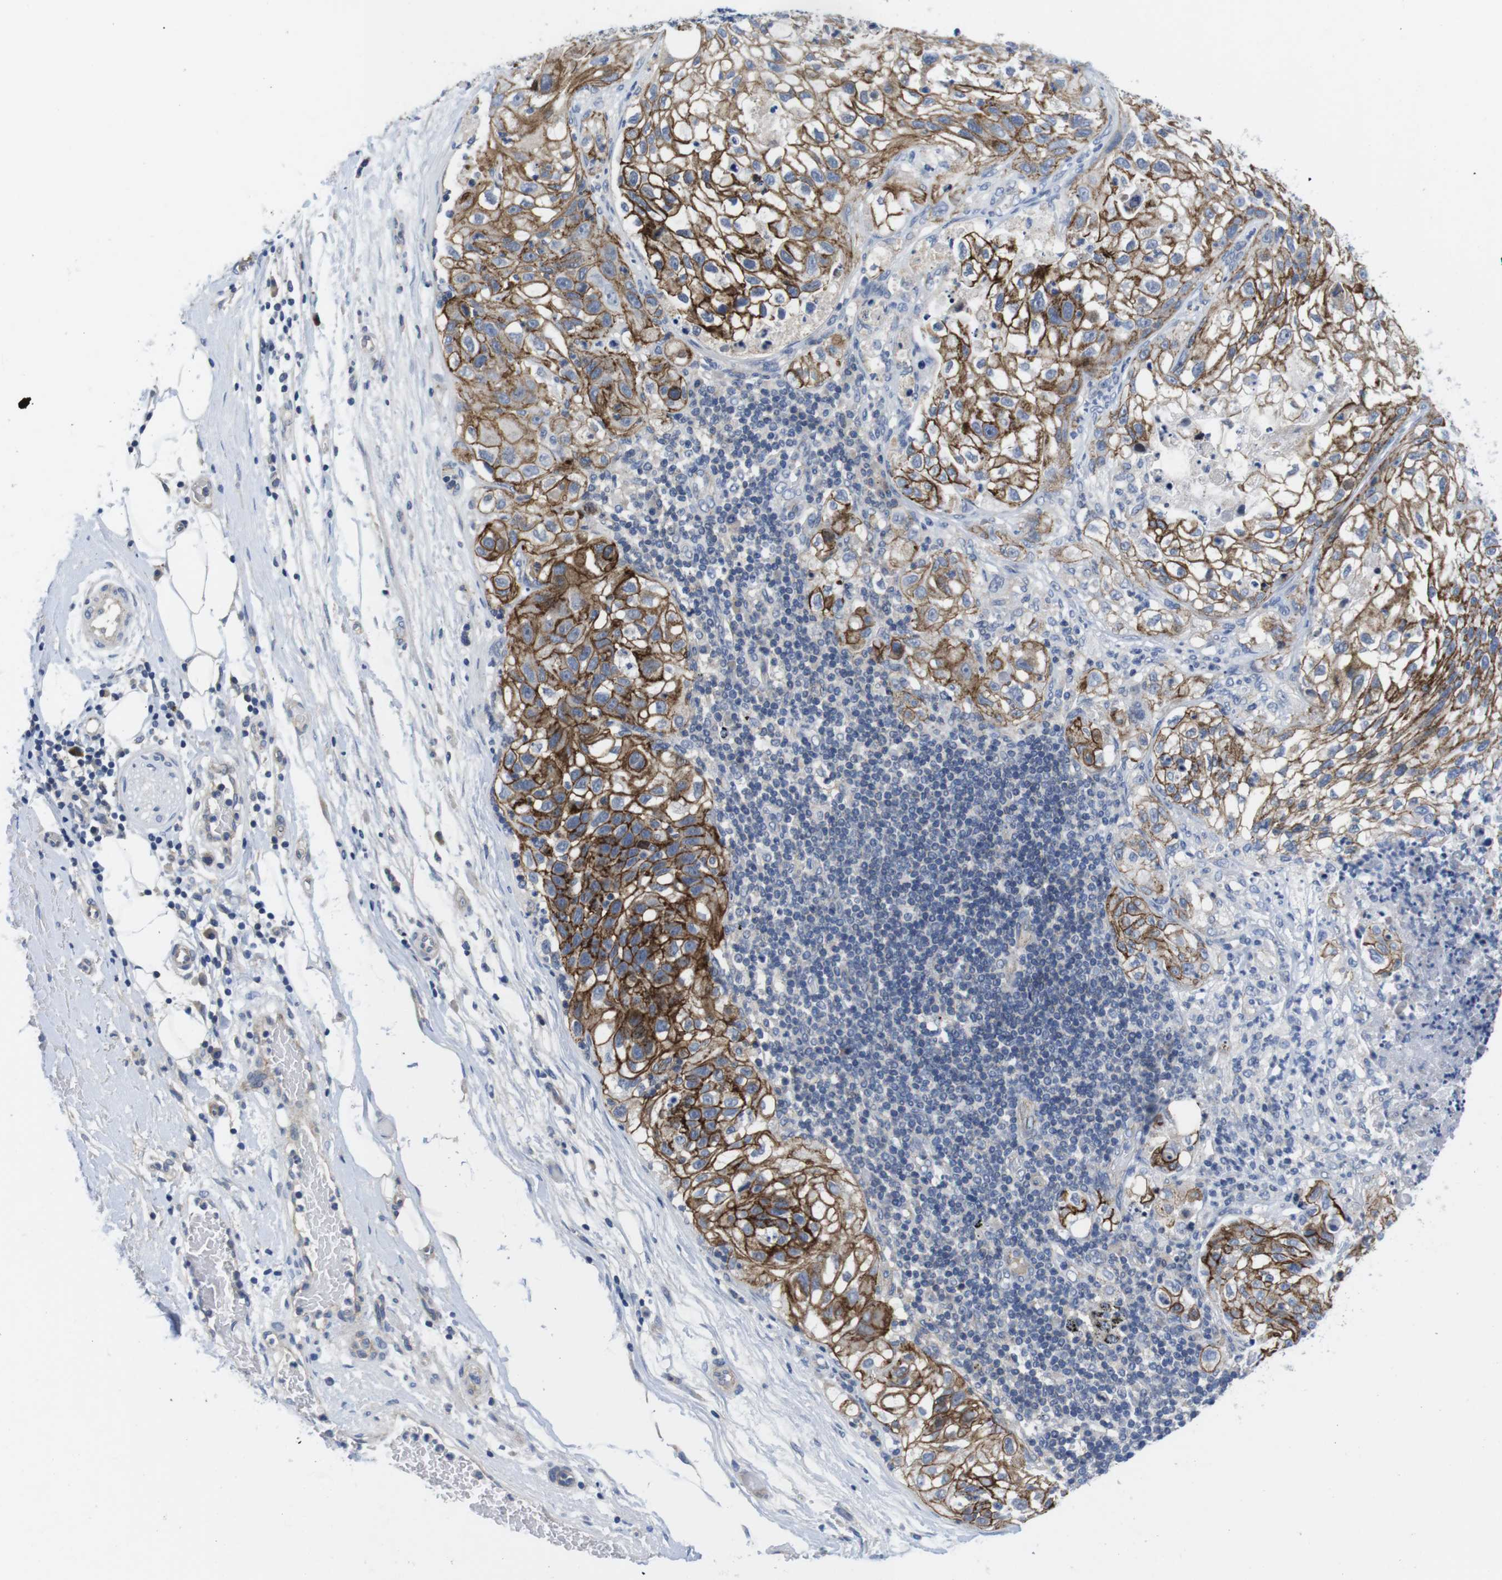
{"staining": {"intensity": "strong", "quantity": "25%-75%", "location": "cytoplasmic/membranous"}, "tissue": "lung cancer", "cell_type": "Tumor cells", "image_type": "cancer", "snomed": [{"axis": "morphology", "description": "Inflammation, NOS"}, {"axis": "morphology", "description": "Squamous cell carcinoma, NOS"}, {"axis": "topography", "description": "Lymph node"}, {"axis": "topography", "description": "Soft tissue"}, {"axis": "topography", "description": "Lung"}], "caption": "An IHC photomicrograph of neoplastic tissue is shown. Protein staining in brown highlights strong cytoplasmic/membranous positivity in squamous cell carcinoma (lung) within tumor cells. The protein of interest is shown in brown color, while the nuclei are stained blue.", "gene": "SCRIB", "patient": {"sex": "male", "age": 66}}